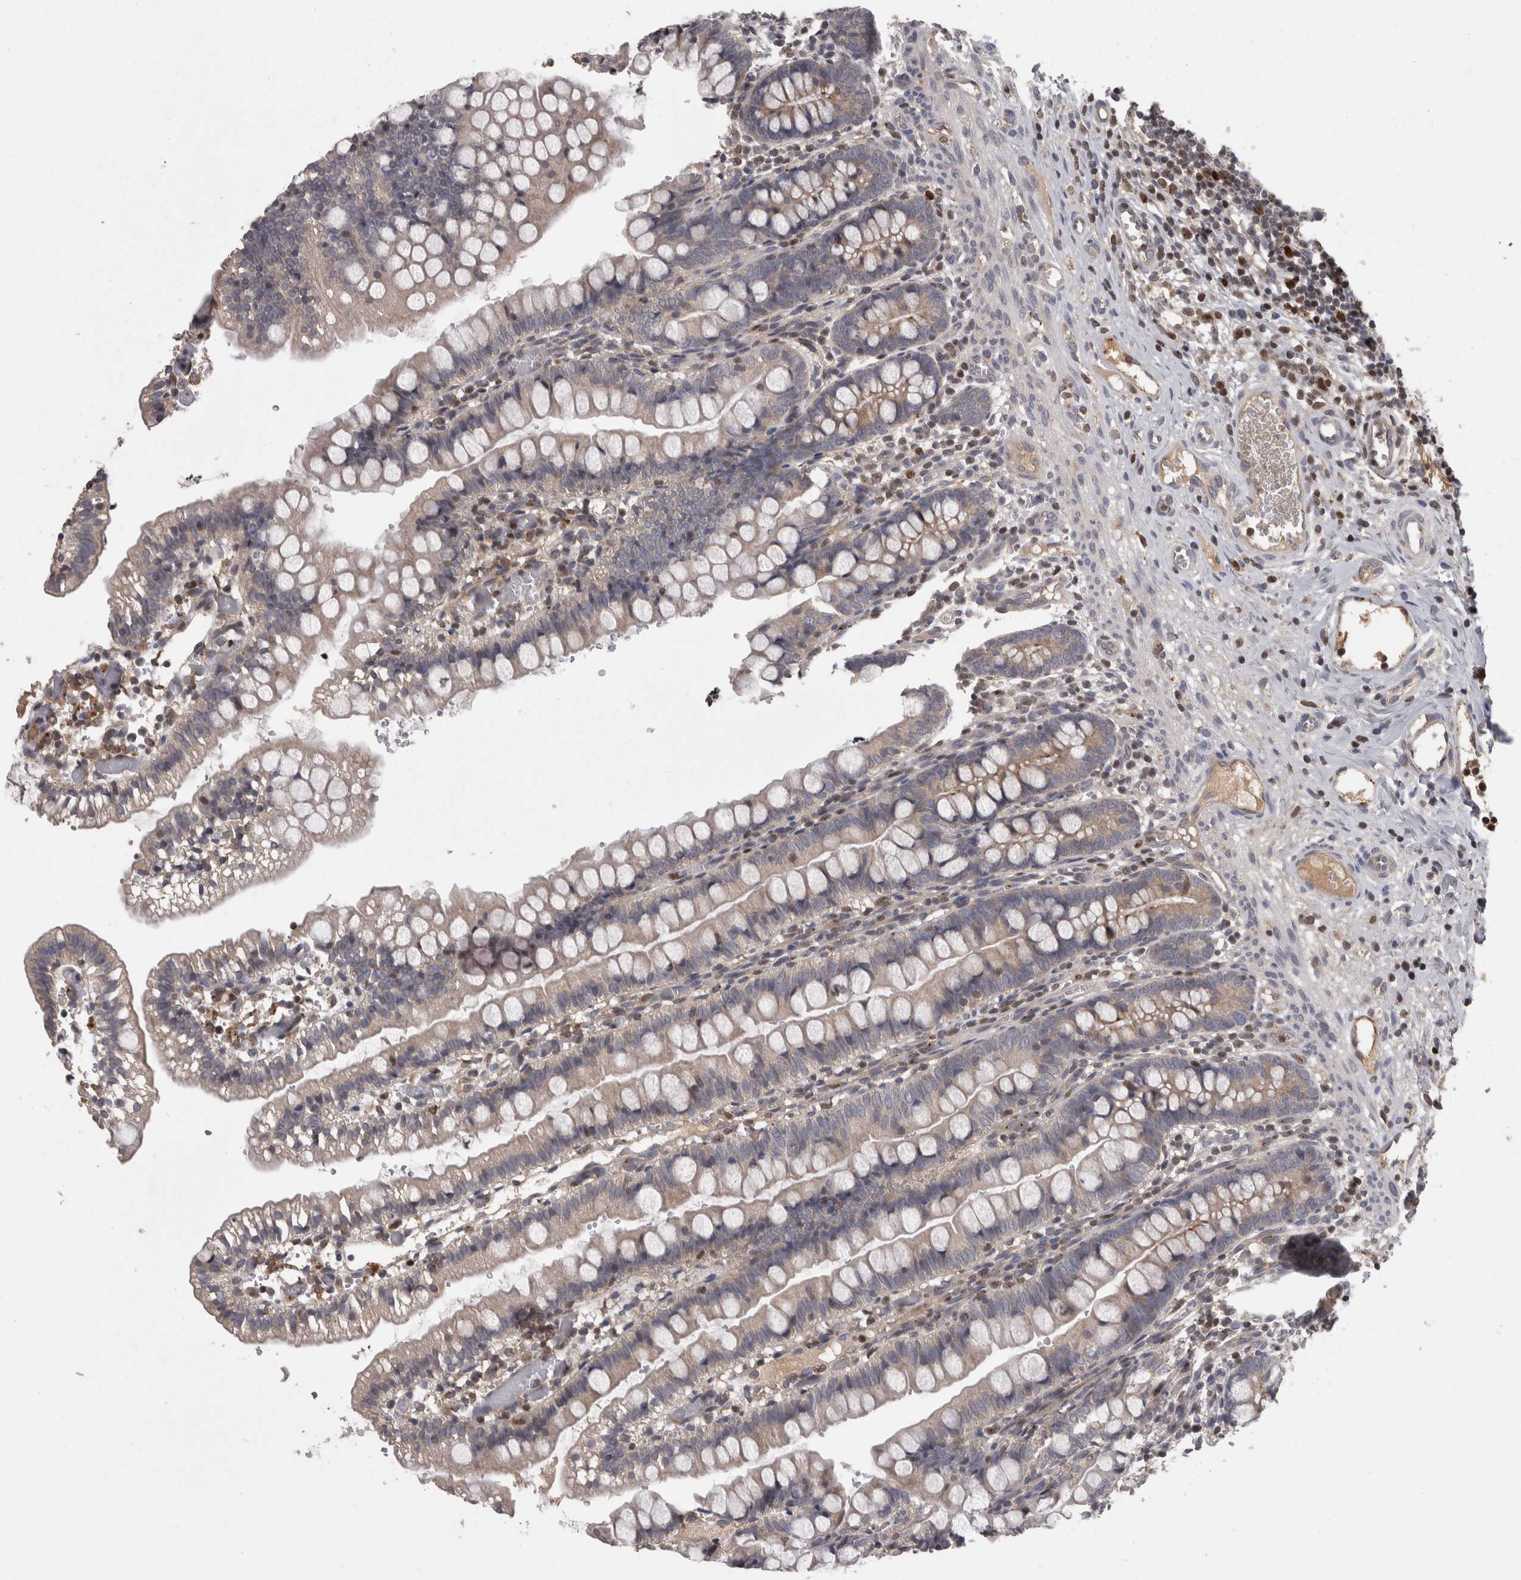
{"staining": {"intensity": "moderate", "quantity": "25%-75%", "location": "cytoplasmic/membranous"}, "tissue": "small intestine", "cell_type": "Glandular cells", "image_type": "normal", "snomed": [{"axis": "morphology", "description": "Normal tissue, NOS"}, {"axis": "morphology", "description": "Developmental malformation"}, {"axis": "topography", "description": "Small intestine"}], "caption": "Brown immunohistochemical staining in unremarkable small intestine shows moderate cytoplasmic/membranous positivity in approximately 25%-75% of glandular cells.", "gene": "PCM1", "patient": {"sex": "male"}}